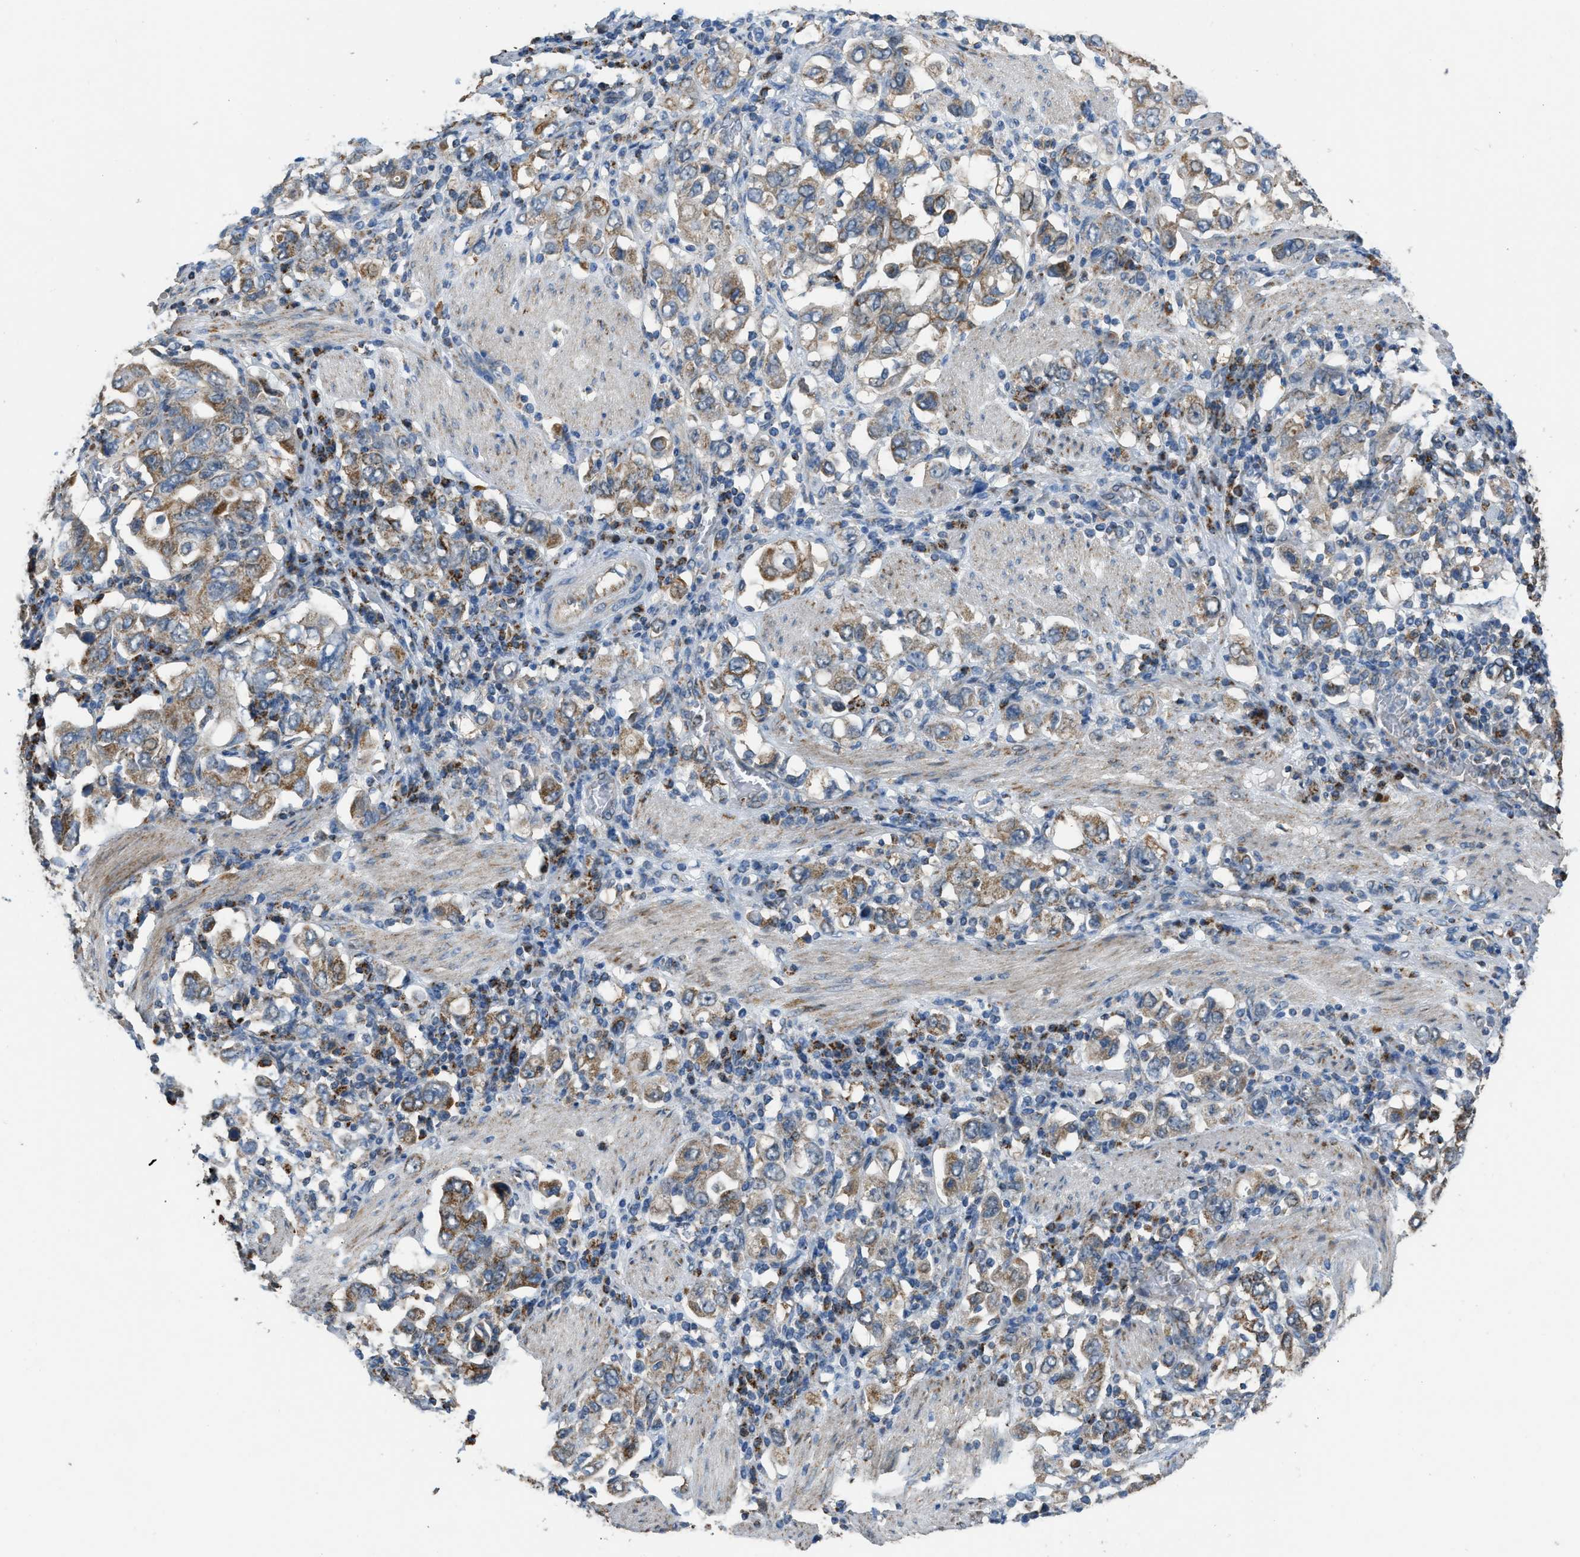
{"staining": {"intensity": "moderate", "quantity": "25%-75%", "location": "cytoplasmic/membranous"}, "tissue": "stomach cancer", "cell_type": "Tumor cells", "image_type": "cancer", "snomed": [{"axis": "morphology", "description": "Adenocarcinoma, NOS"}, {"axis": "topography", "description": "Stomach, upper"}], "caption": "Stomach cancer tissue demonstrates moderate cytoplasmic/membranous positivity in approximately 25%-75% of tumor cells, visualized by immunohistochemistry.", "gene": "ETFB", "patient": {"sex": "male", "age": 62}}